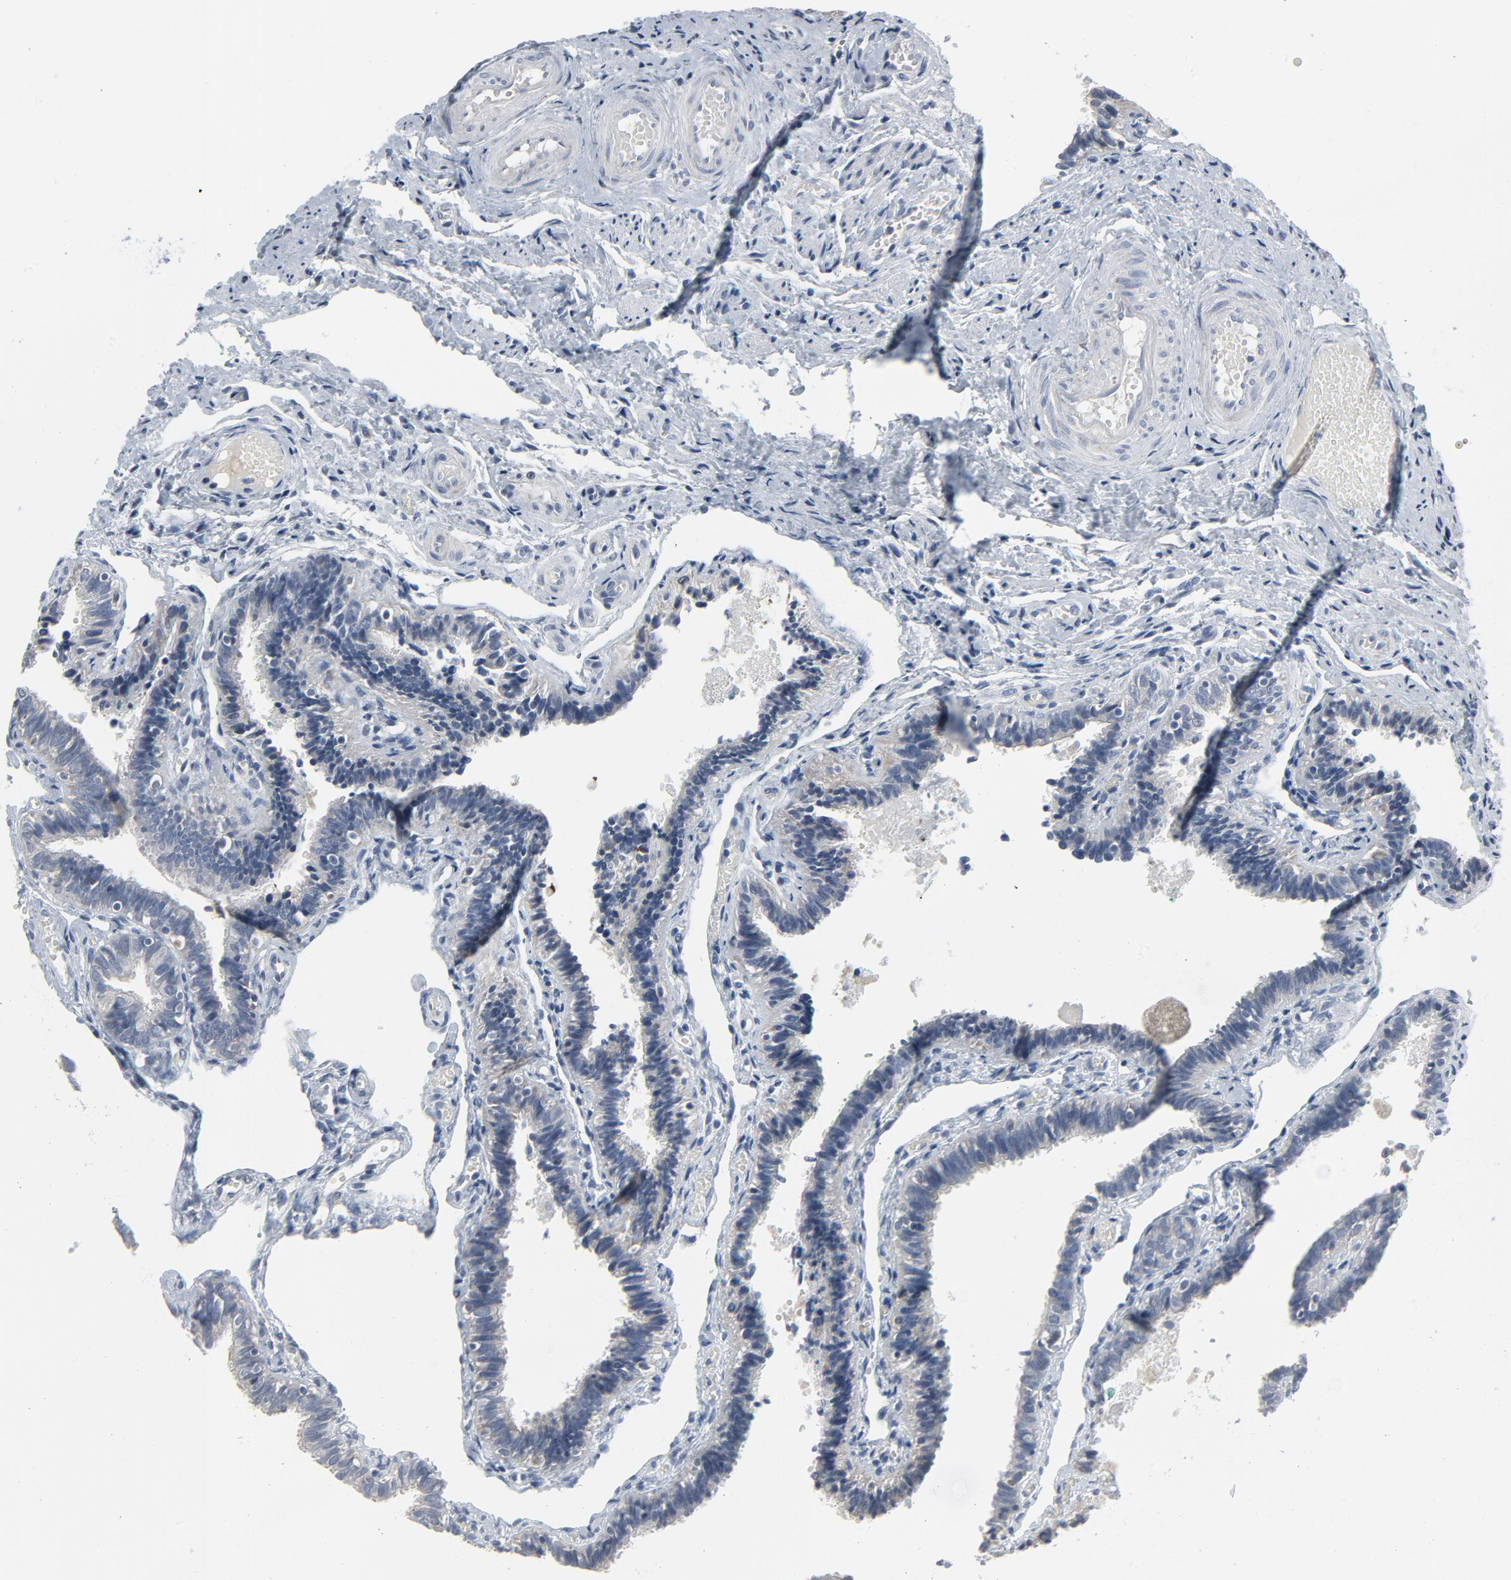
{"staining": {"intensity": "negative", "quantity": "none", "location": "none"}, "tissue": "fallopian tube", "cell_type": "Glandular cells", "image_type": "normal", "snomed": [{"axis": "morphology", "description": "Normal tissue, NOS"}, {"axis": "topography", "description": "Fallopian tube"}], "caption": "Immunohistochemical staining of normal human fallopian tube exhibits no significant staining in glandular cells.", "gene": "GPX2", "patient": {"sex": "female", "age": 46}}